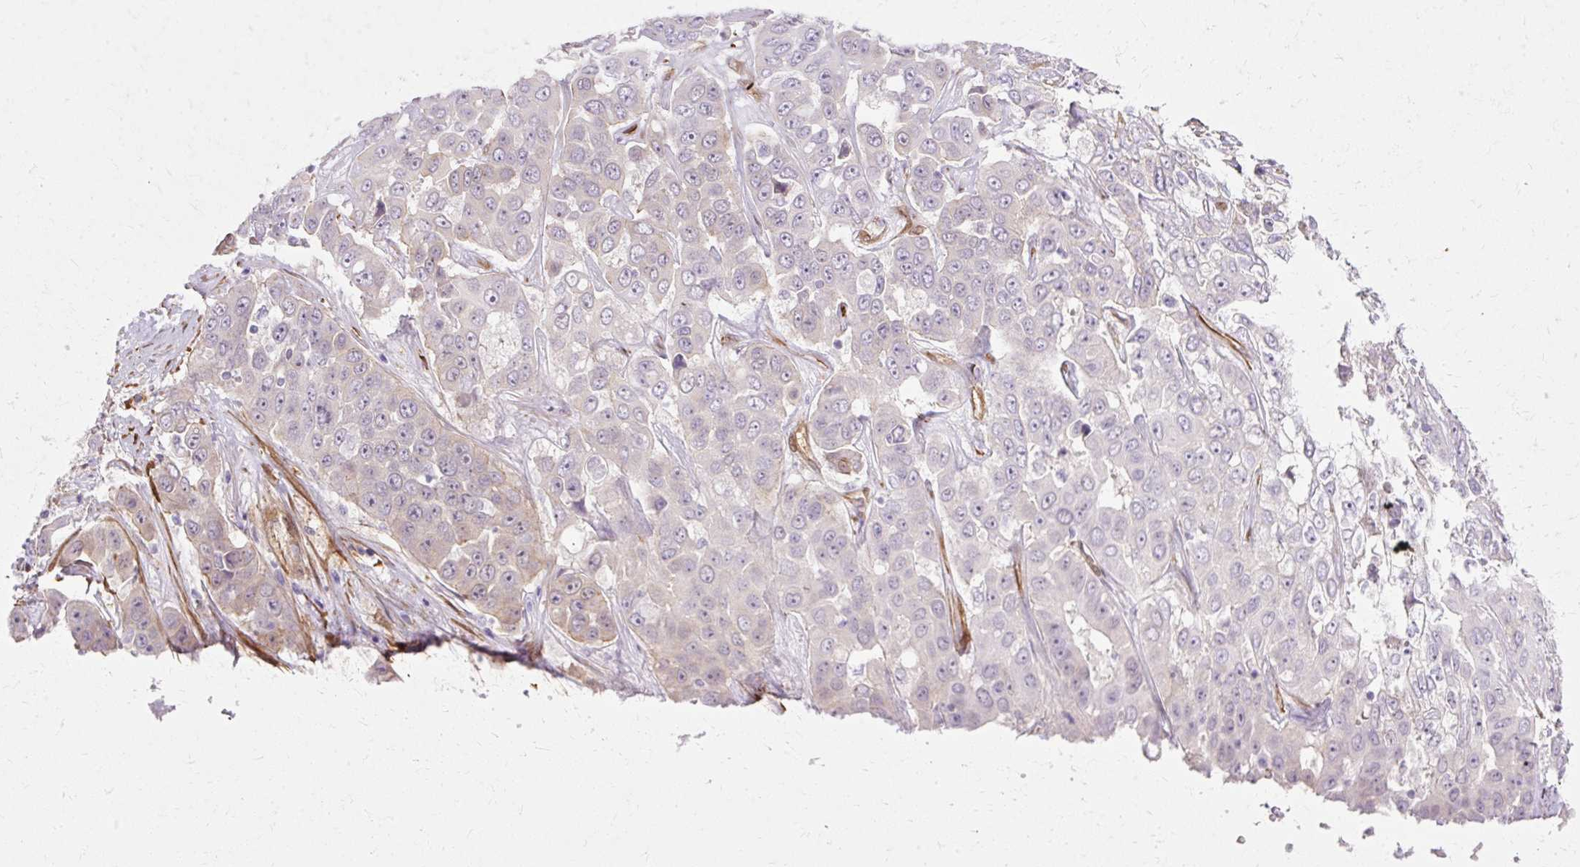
{"staining": {"intensity": "negative", "quantity": "none", "location": "none"}, "tissue": "liver cancer", "cell_type": "Tumor cells", "image_type": "cancer", "snomed": [{"axis": "morphology", "description": "Cholangiocarcinoma"}, {"axis": "topography", "description": "Liver"}], "caption": "Immunohistochemical staining of cholangiocarcinoma (liver) shows no significant positivity in tumor cells.", "gene": "CNN3", "patient": {"sex": "female", "age": 52}}